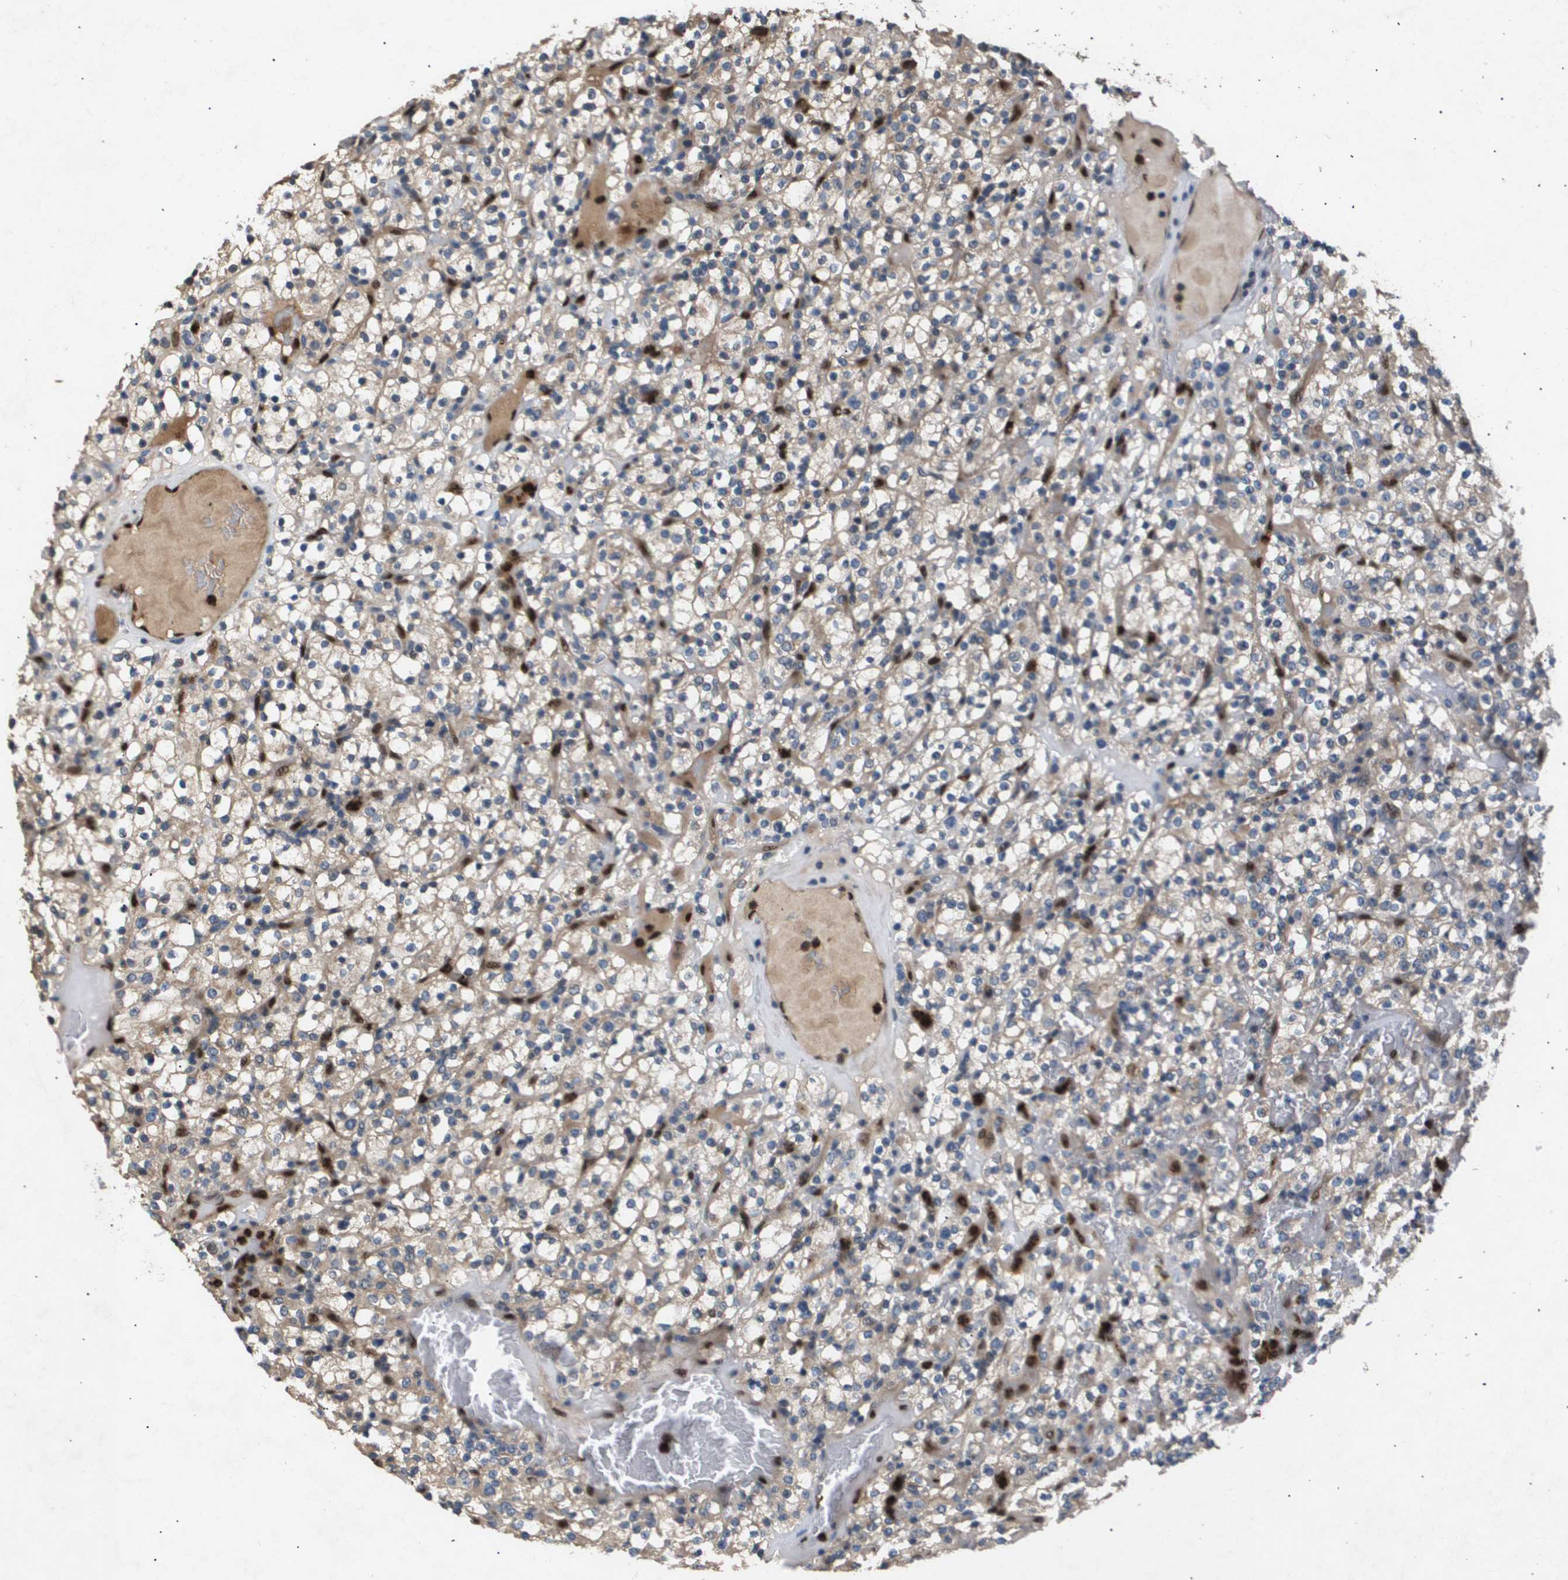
{"staining": {"intensity": "weak", "quantity": "<25%", "location": "cytoplasmic/membranous"}, "tissue": "renal cancer", "cell_type": "Tumor cells", "image_type": "cancer", "snomed": [{"axis": "morphology", "description": "Normal tissue, NOS"}, {"axis": "morphology", "description": "Adenocarcinoma, NOS"}, {"axis": "topography", "description": "Kidney"}], "caption": "This is an immunohistochemistry (IHC) histopathology image of human renal adenocarcinoma. There is no expression in tumor cells.", "gene": "ERG", "patient": {"sex": "female", "age": 72}}